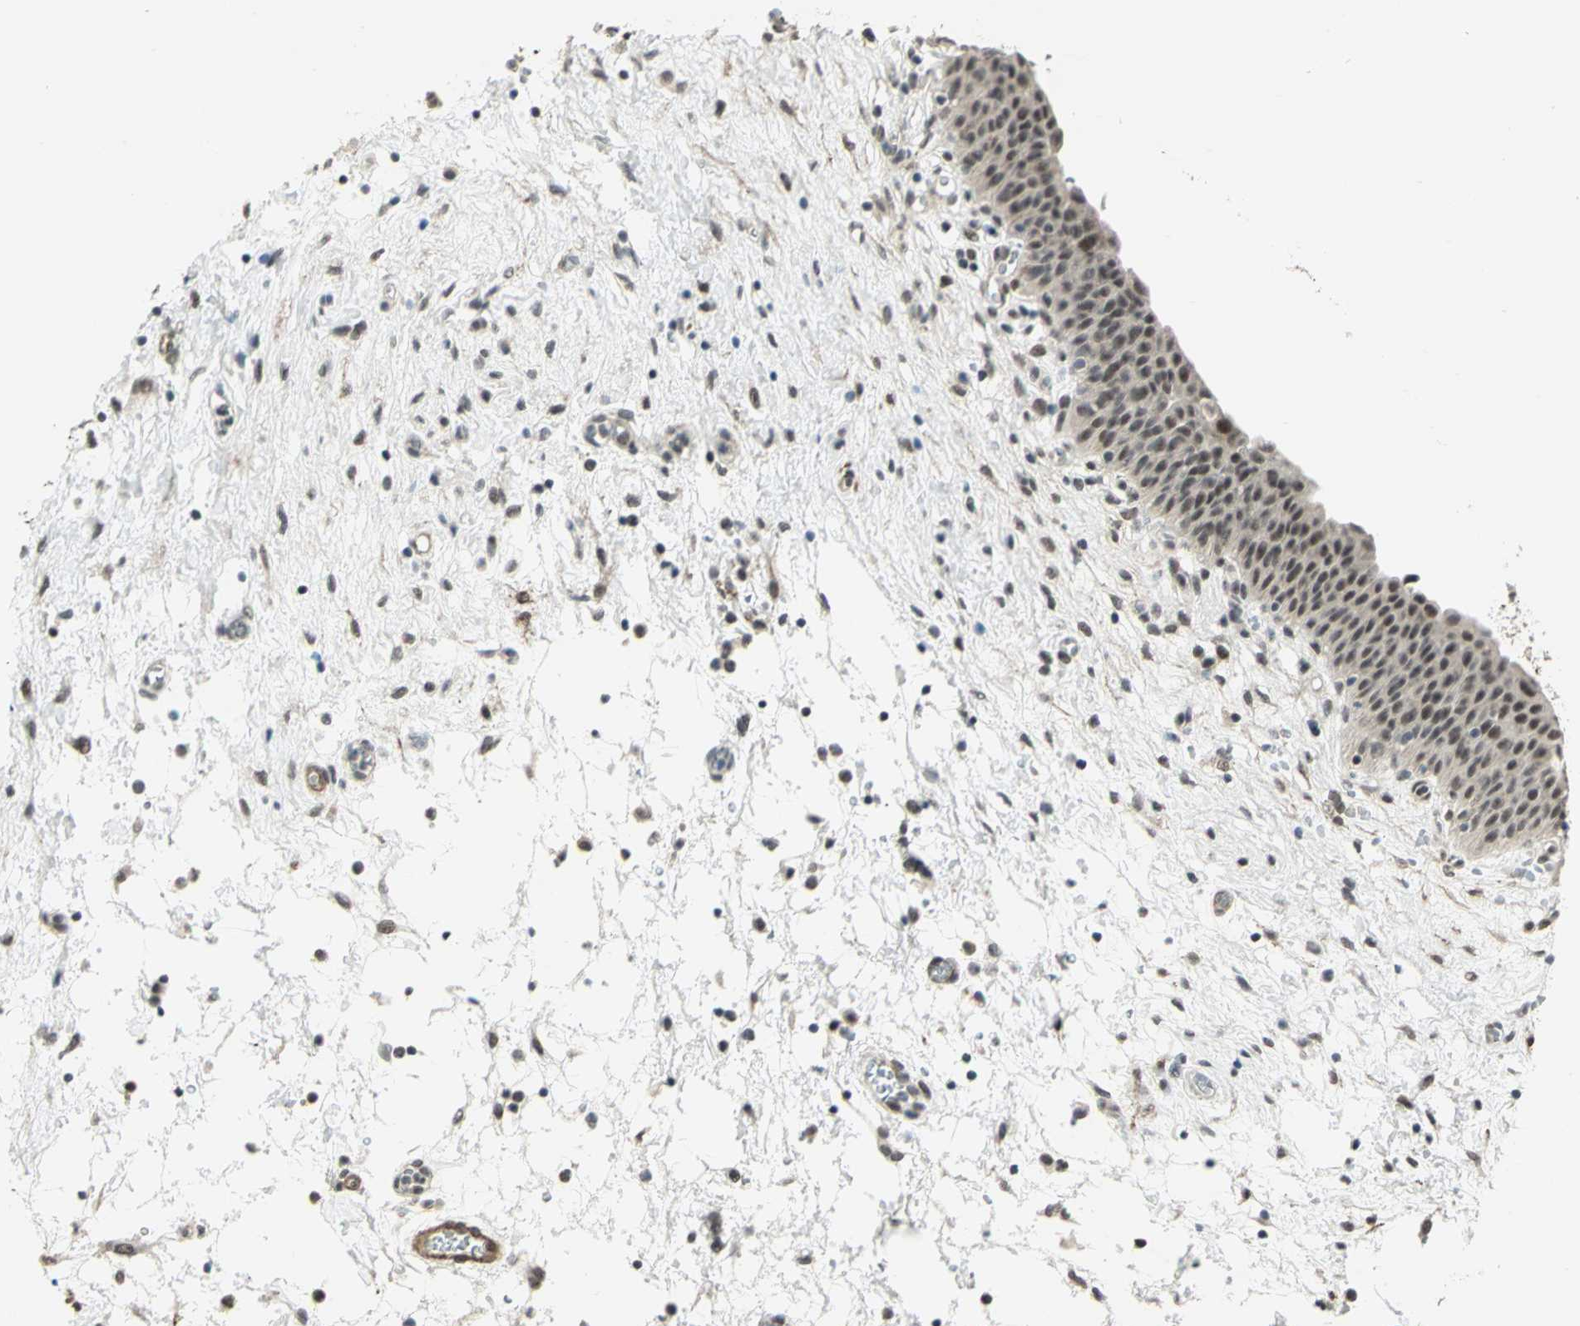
{"staining": {"intensity": "moderate", "quantity": ">75%", "location": "nuclear"}, "tissue": "urinary bladder", "cell_type": "Urothelial cells", "image_type": "normal", "snomed": [{"axis": "morphology", "description": "Normal tissue, NOS"}, {"axis": "morphology", "description": "Dysplasia, NOS"}, {"axis": "topography", "description": "Urinary bladder"}], "caption": "Urothelial cells display medium levels of moderate nuclear staining in about >75% of cells in unremarkable urinary bladder.", "gene": "MTA1", "patient": {"sex": "male", "age": 35}}